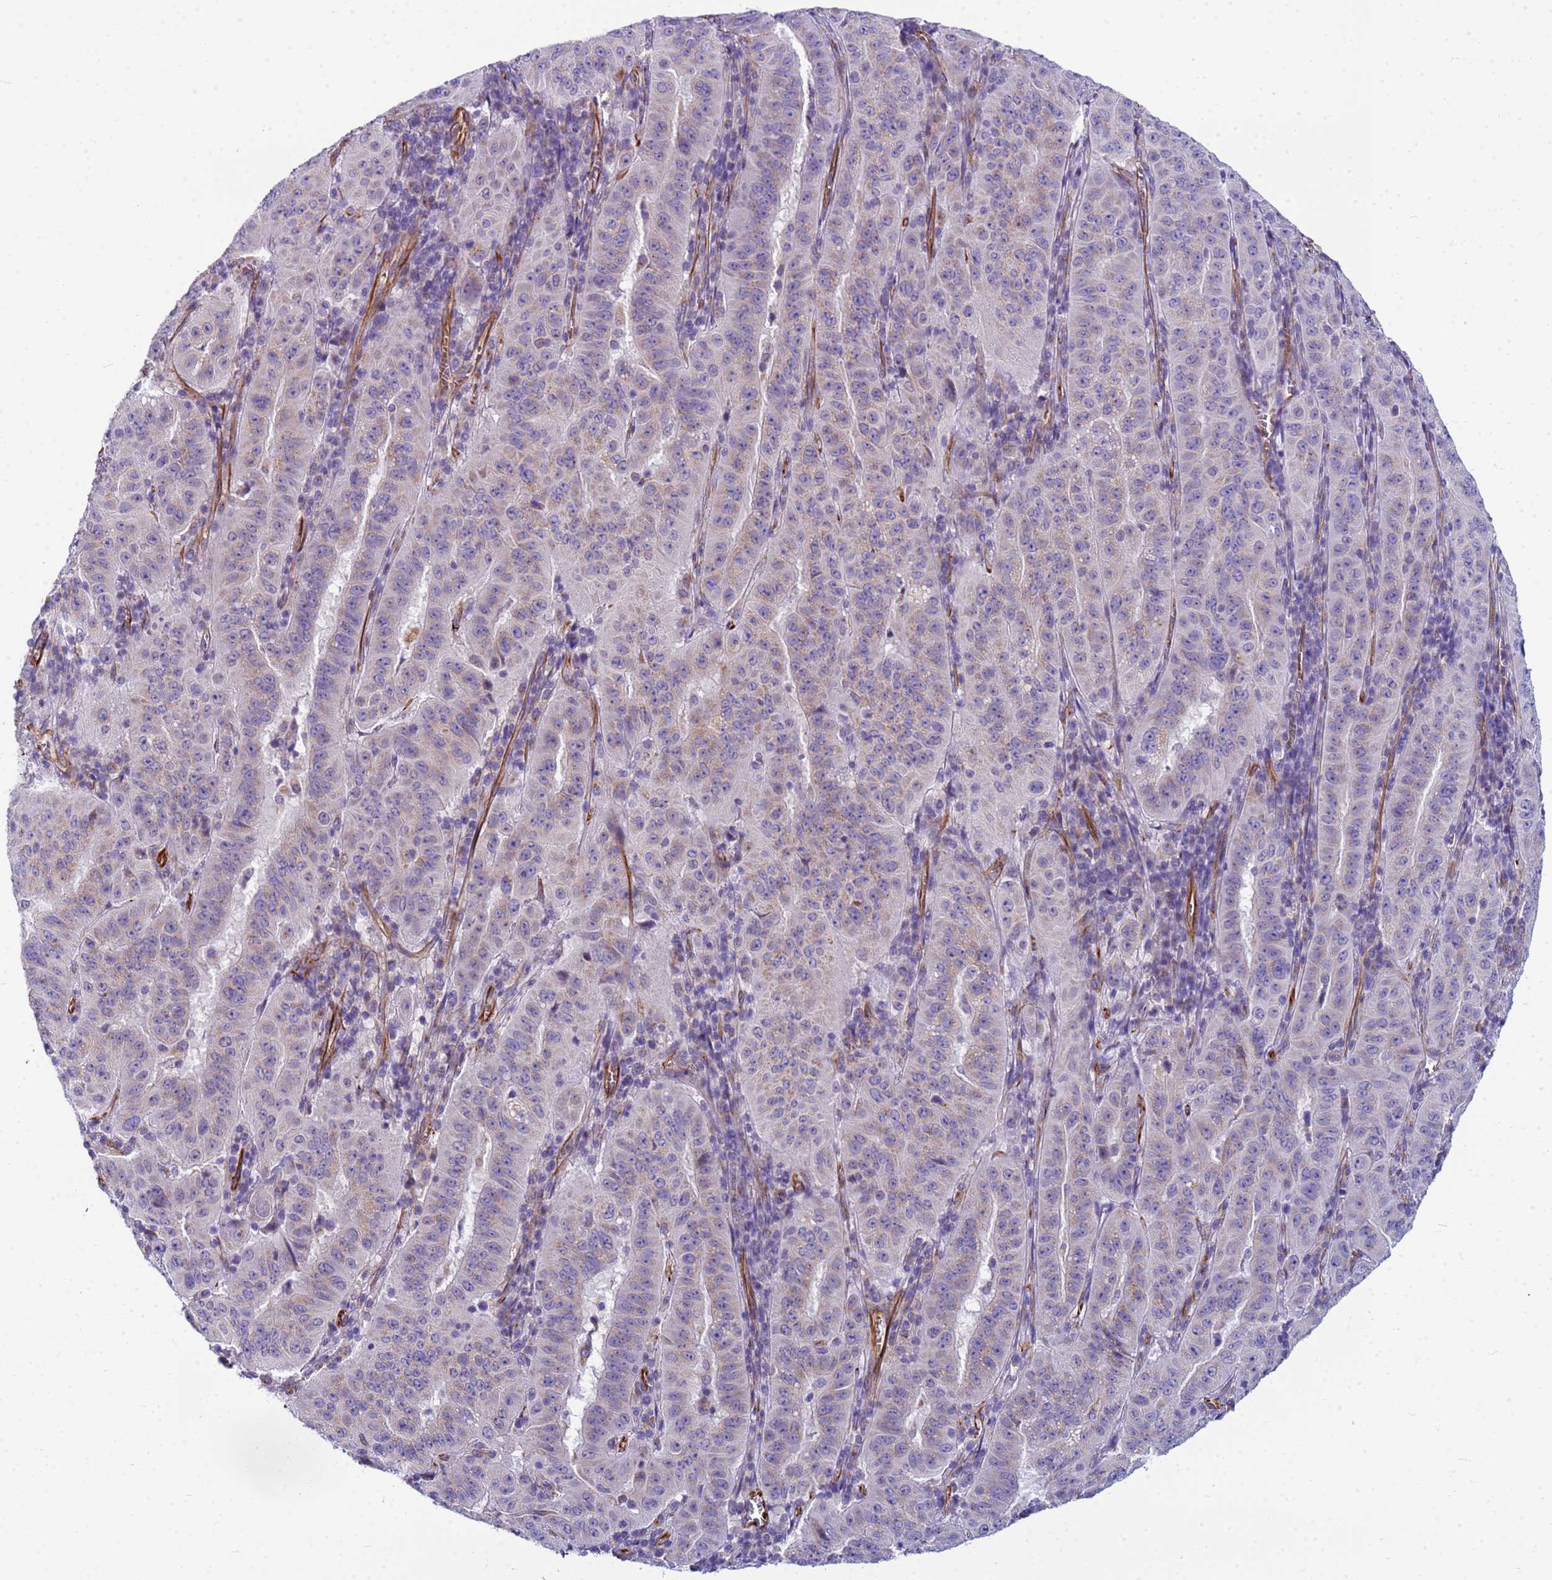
{"staining": {"intensity": "weak", "quantity": "25%-75%", "location": "cytoplasmic/membranous"}, "tissue": "pancreatic cancer", "cell_type": "Tumor cells", "image_type": "cancer", "snomed": [{"axis": "morphology", "description": "Adenocarcinoma, NOS"}, {"axis": "topography", "description": "Pancreas"}], "caption": "Protein staining exhibits weak cytoplasmic/membranous staining in approximately 25%-75% of tumor cells in adenocarcinoma (pancreatic). (IHC, brightfield microscopy, high magnification).", "gene": "UBXN2B", "patient": {"sex": "male", "age": 63}}